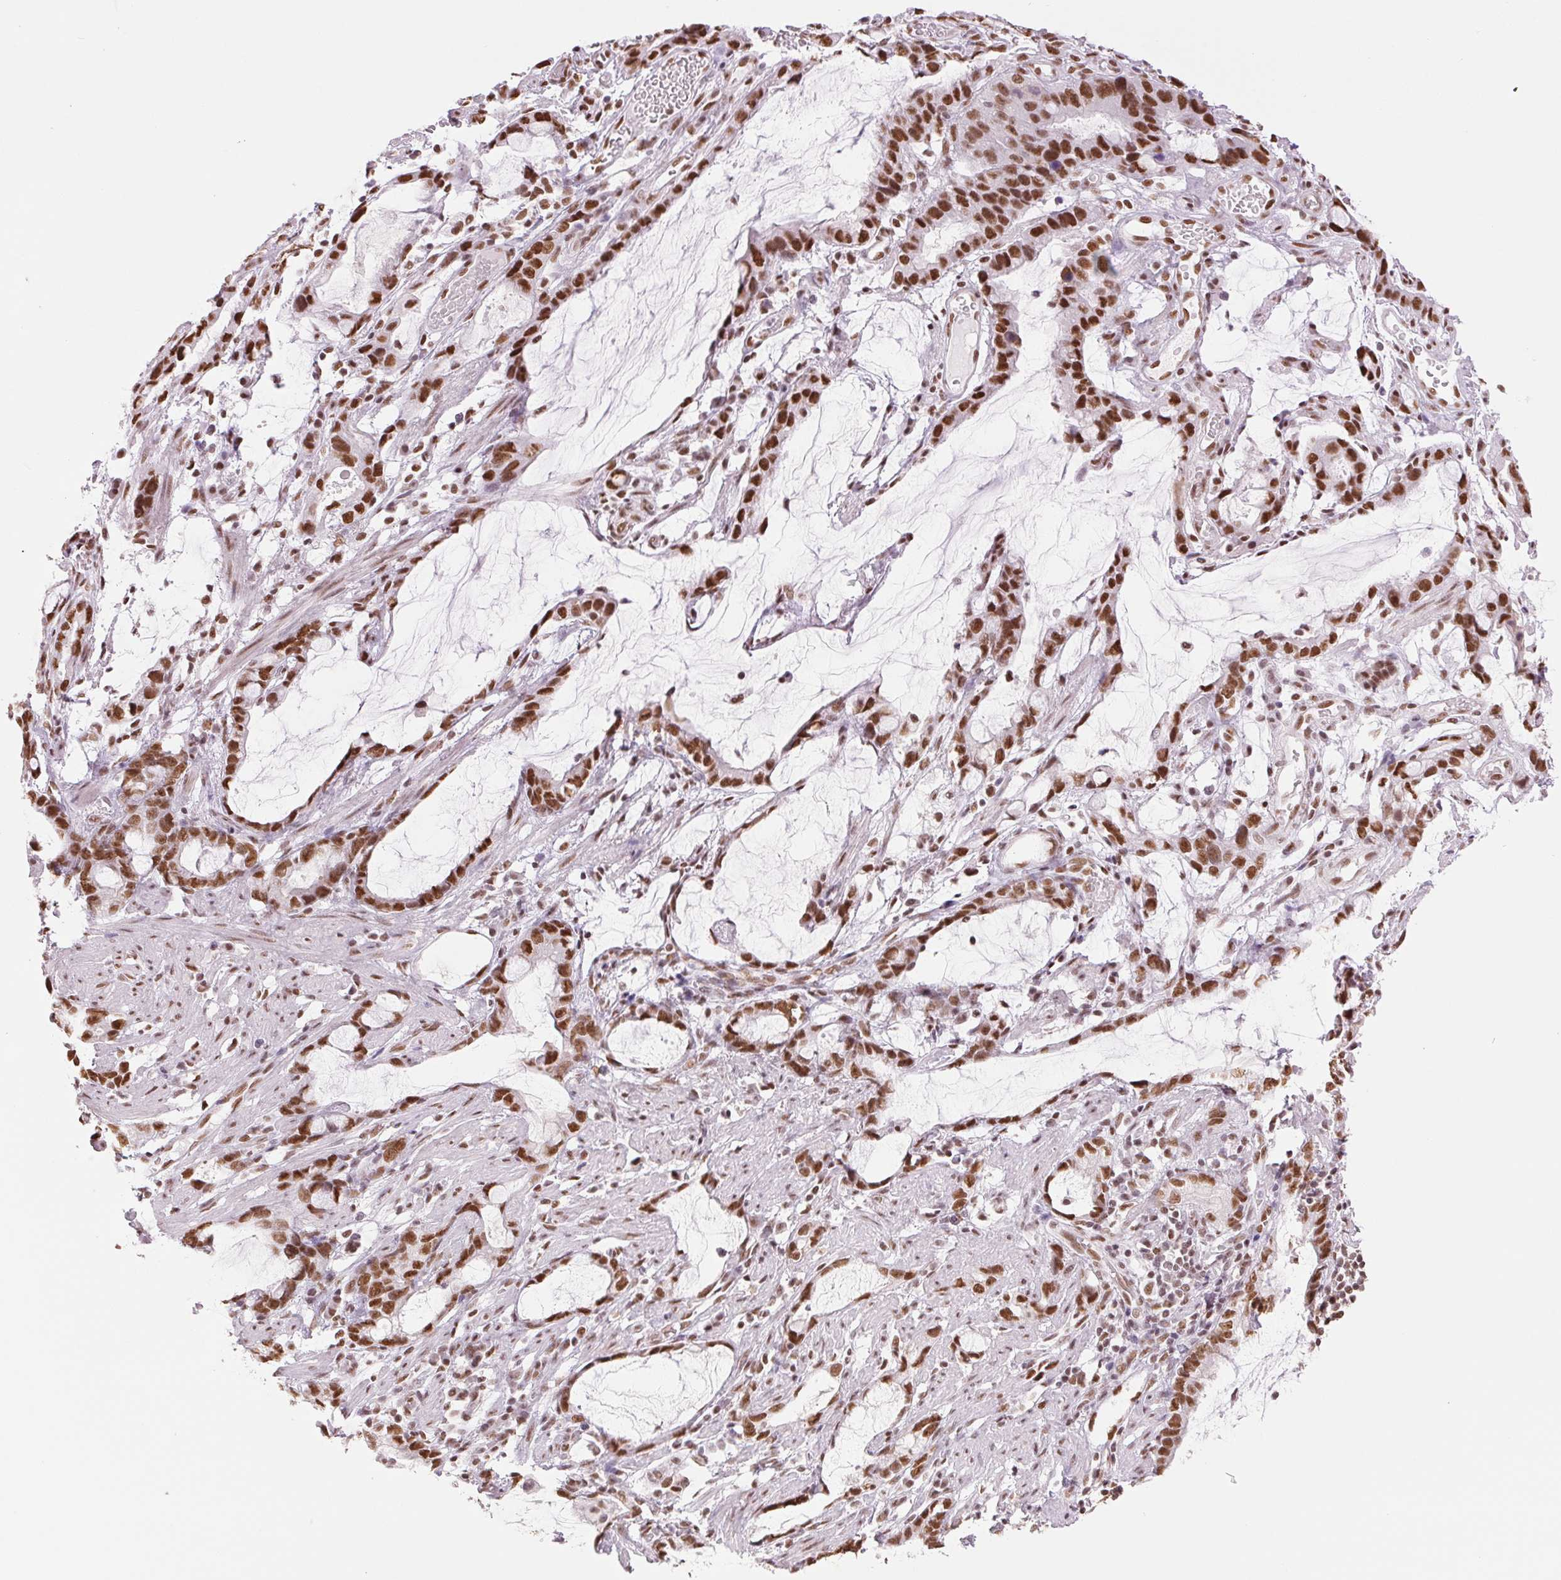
{"staining": {"intensity": "moderate", "quantity": ">75%", "location": "nuclear"}, "tissue": "stomach cancer", "cell_type": "Tumor cells", "image_type": "cancer", "snomed": [{"axis": "morphology", "description": "Adenocarcinoma, NOS"}, {"axis": "topography", "description": "Stomach"}], "caption": "Immunohistochemistry (DAB) staining of human adenocarcinoma (stomach) displays moderate nuclear protein positivity in approximately >75% of tumor cells.", "gene": "ZFR2", "patient": {"sex": "male", "age": 55}}